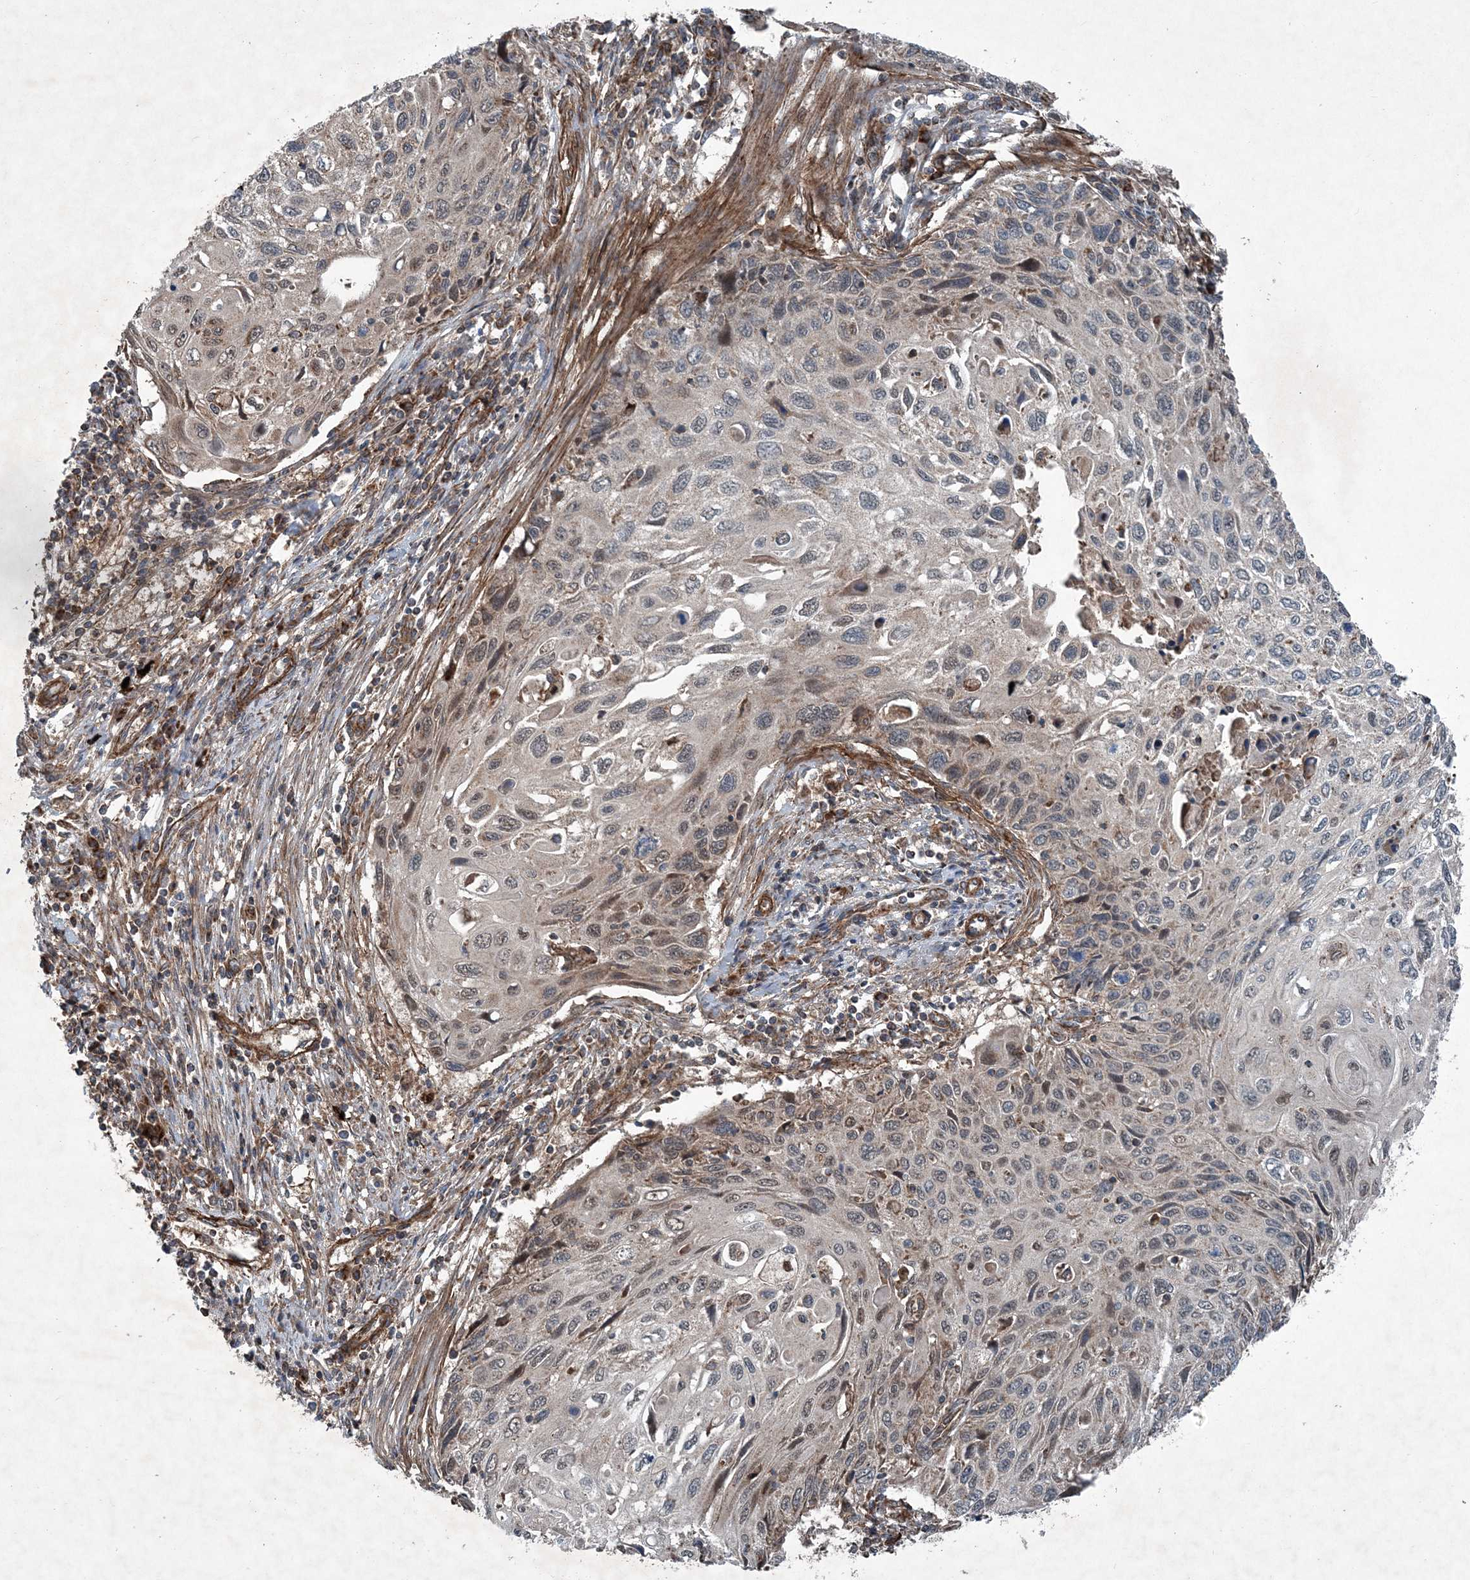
{"staining": {"intensity": "weak", "quantity": "<25%", "location": "cytoplasmic/membranous,nuclear"}, "tissue": "cervical cancer", "cell_type": "Tumor cells", "image_type": "cancer", "snomed": [{"axis": "morphology", "description": "Squamous cell carcinoma, NOS"}, {"axis": "topography", "description": "Cervix"}], "caption": "The immunohistochemistry histopathology image has no significant positivity in tumor cells of cervical squamous cell carcinoma tissue.", "gene": "NDUFA2", "patient": {"sex": "female", "age": 70}}